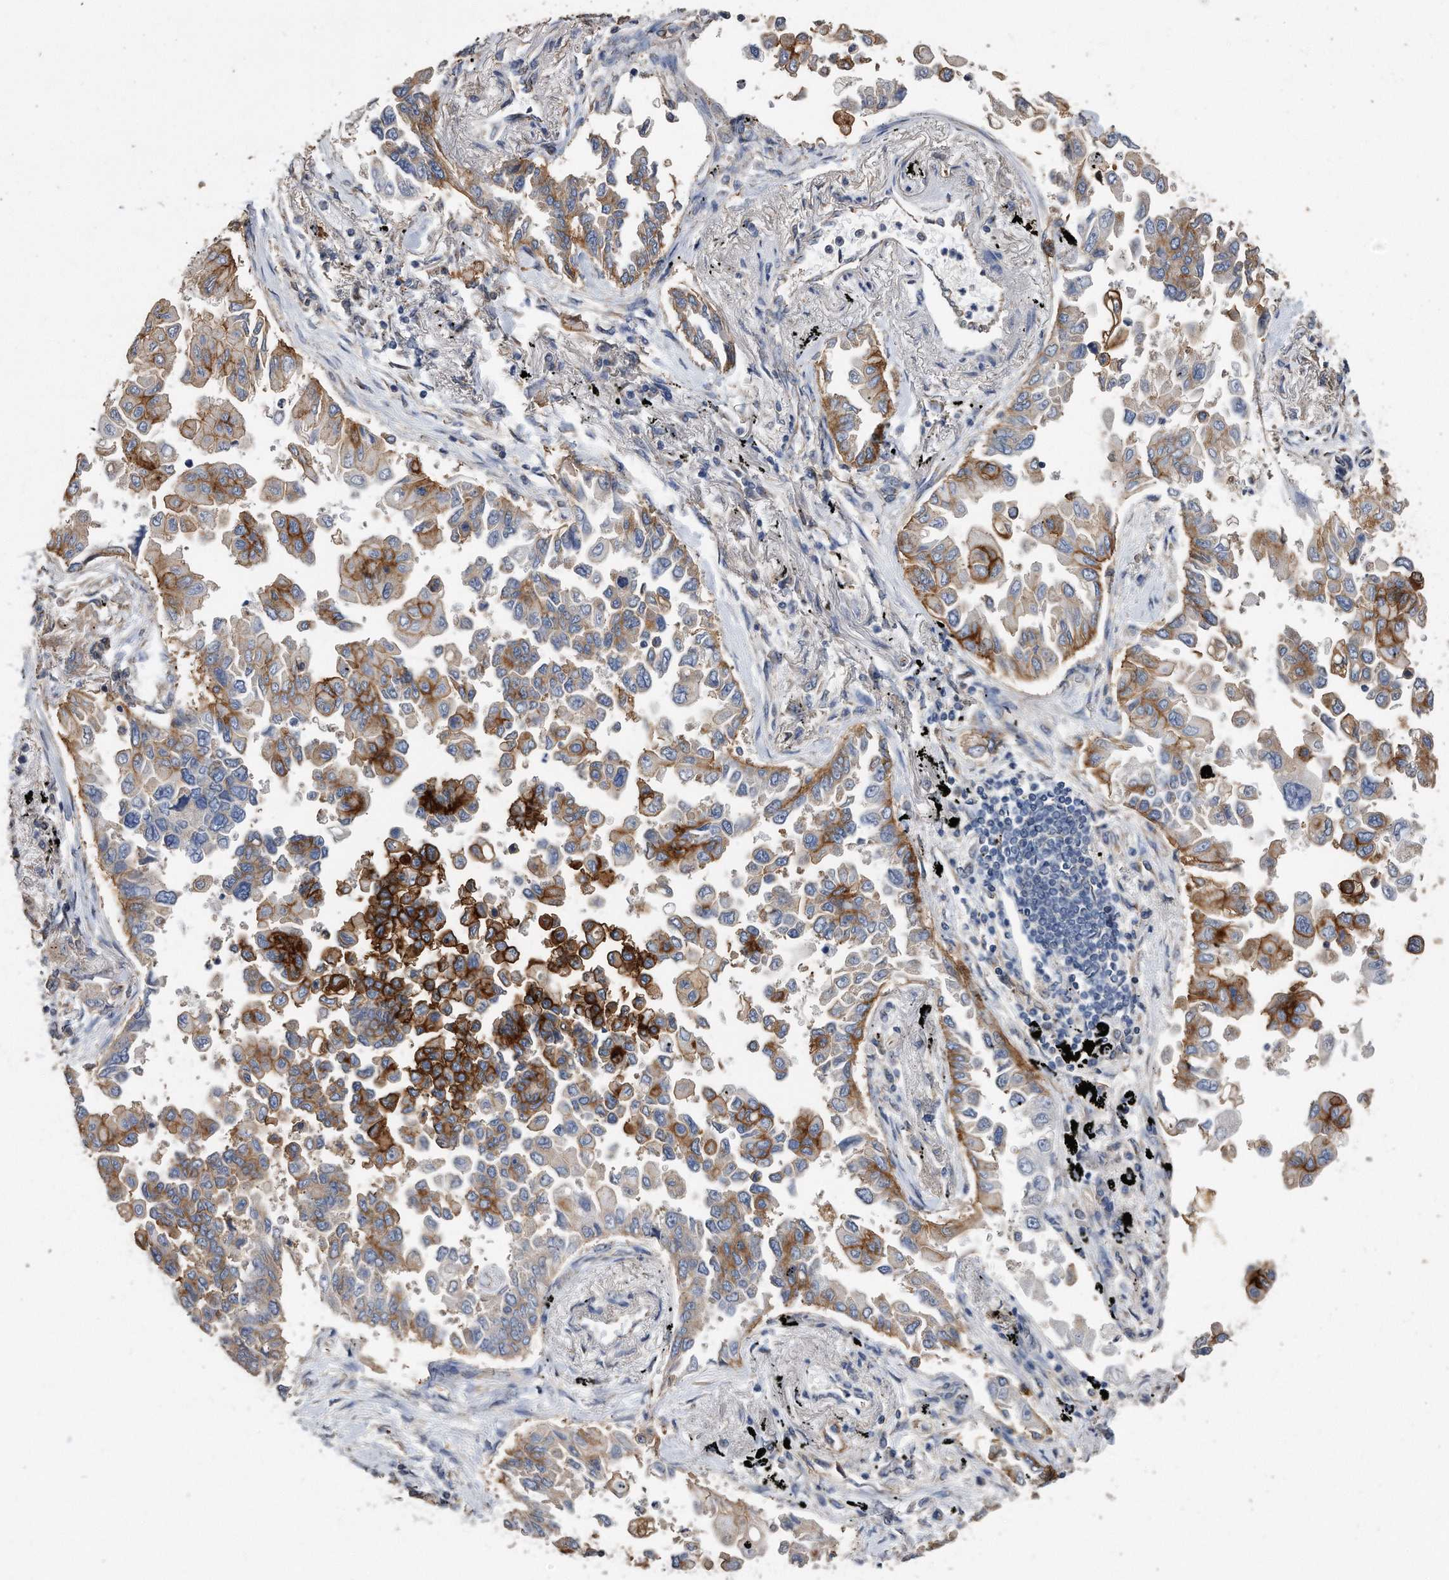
{"staining": {"intensity": "strong", "quantity": "<25%", "location": "cytoplasmic/membranous"}, "tissue": "lung cancer", "cell_type": "Tumor cells", "image_type": "cancer", "snomed": [{"axis": "morphology", "description": "Adenocarcinoma, NOS"}, {"axis": "topography", "description": "Lung"}], "caption": "Lung cancer was stained to show a protein in brown. There is medium levels of strong cytoplasmic/membranous staining in about <25% of tumor cells.", "gene": "CDCP1", "patient": {"sex": "female", "age": 67}}